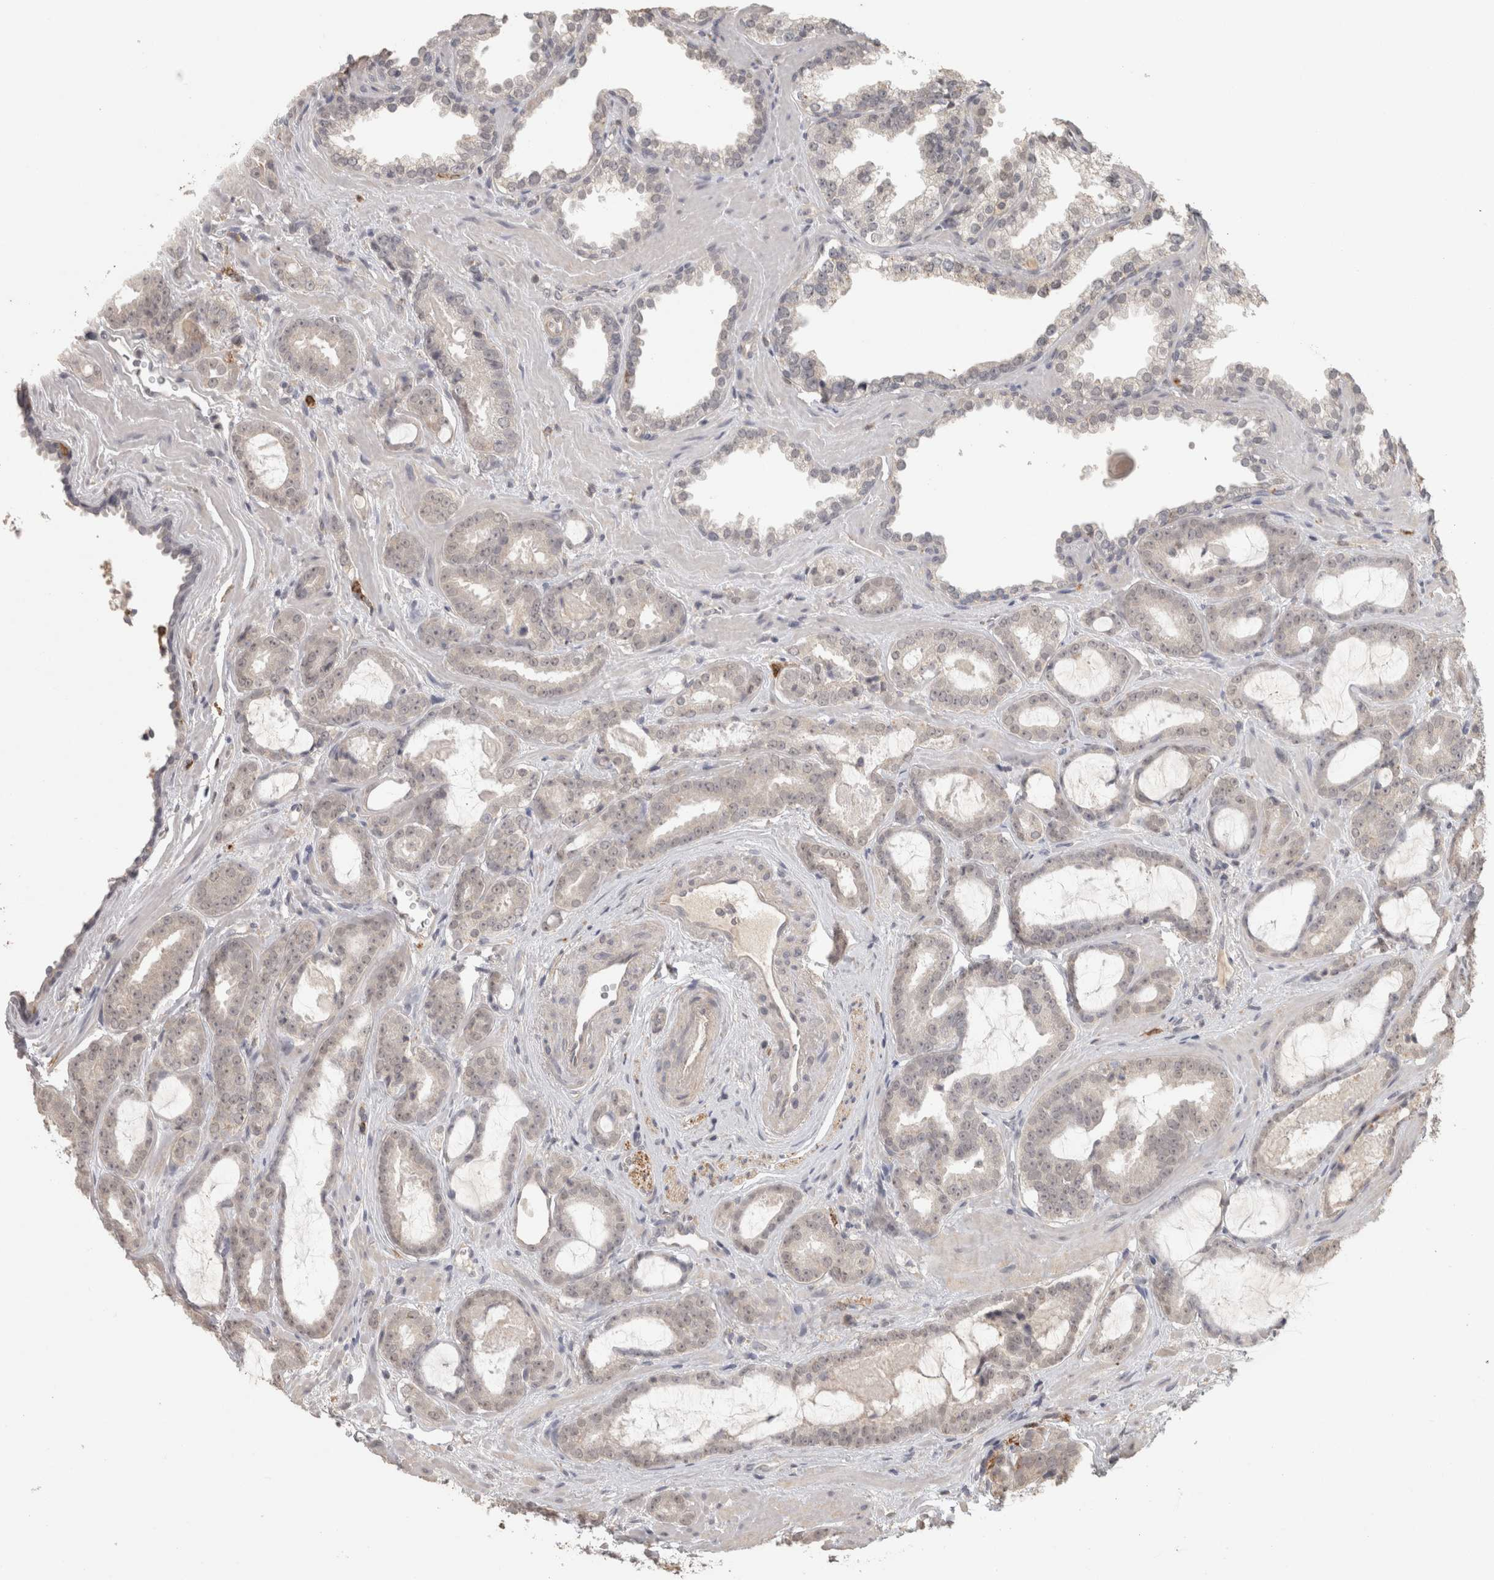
{"staining": {"intensity": "negative", "quantity": "none", "location": "none"}, "tissue": "prostate cancer", "cell_type": "Tumor cells", "image_type": "cancer", "snomed": [{"axis": "morphology", "description": "Adenocarcinoma, Low grade"}, {"axis": "topography", "description": "Prostate"}], "caption": "Histopathology image shows no protein positivity in tumor cells of prostate cancer (adenocarcinoma (low-grade)) tissue.", "gene": "HAVCR2", "patient": {"sex": "male", "age": 60}}